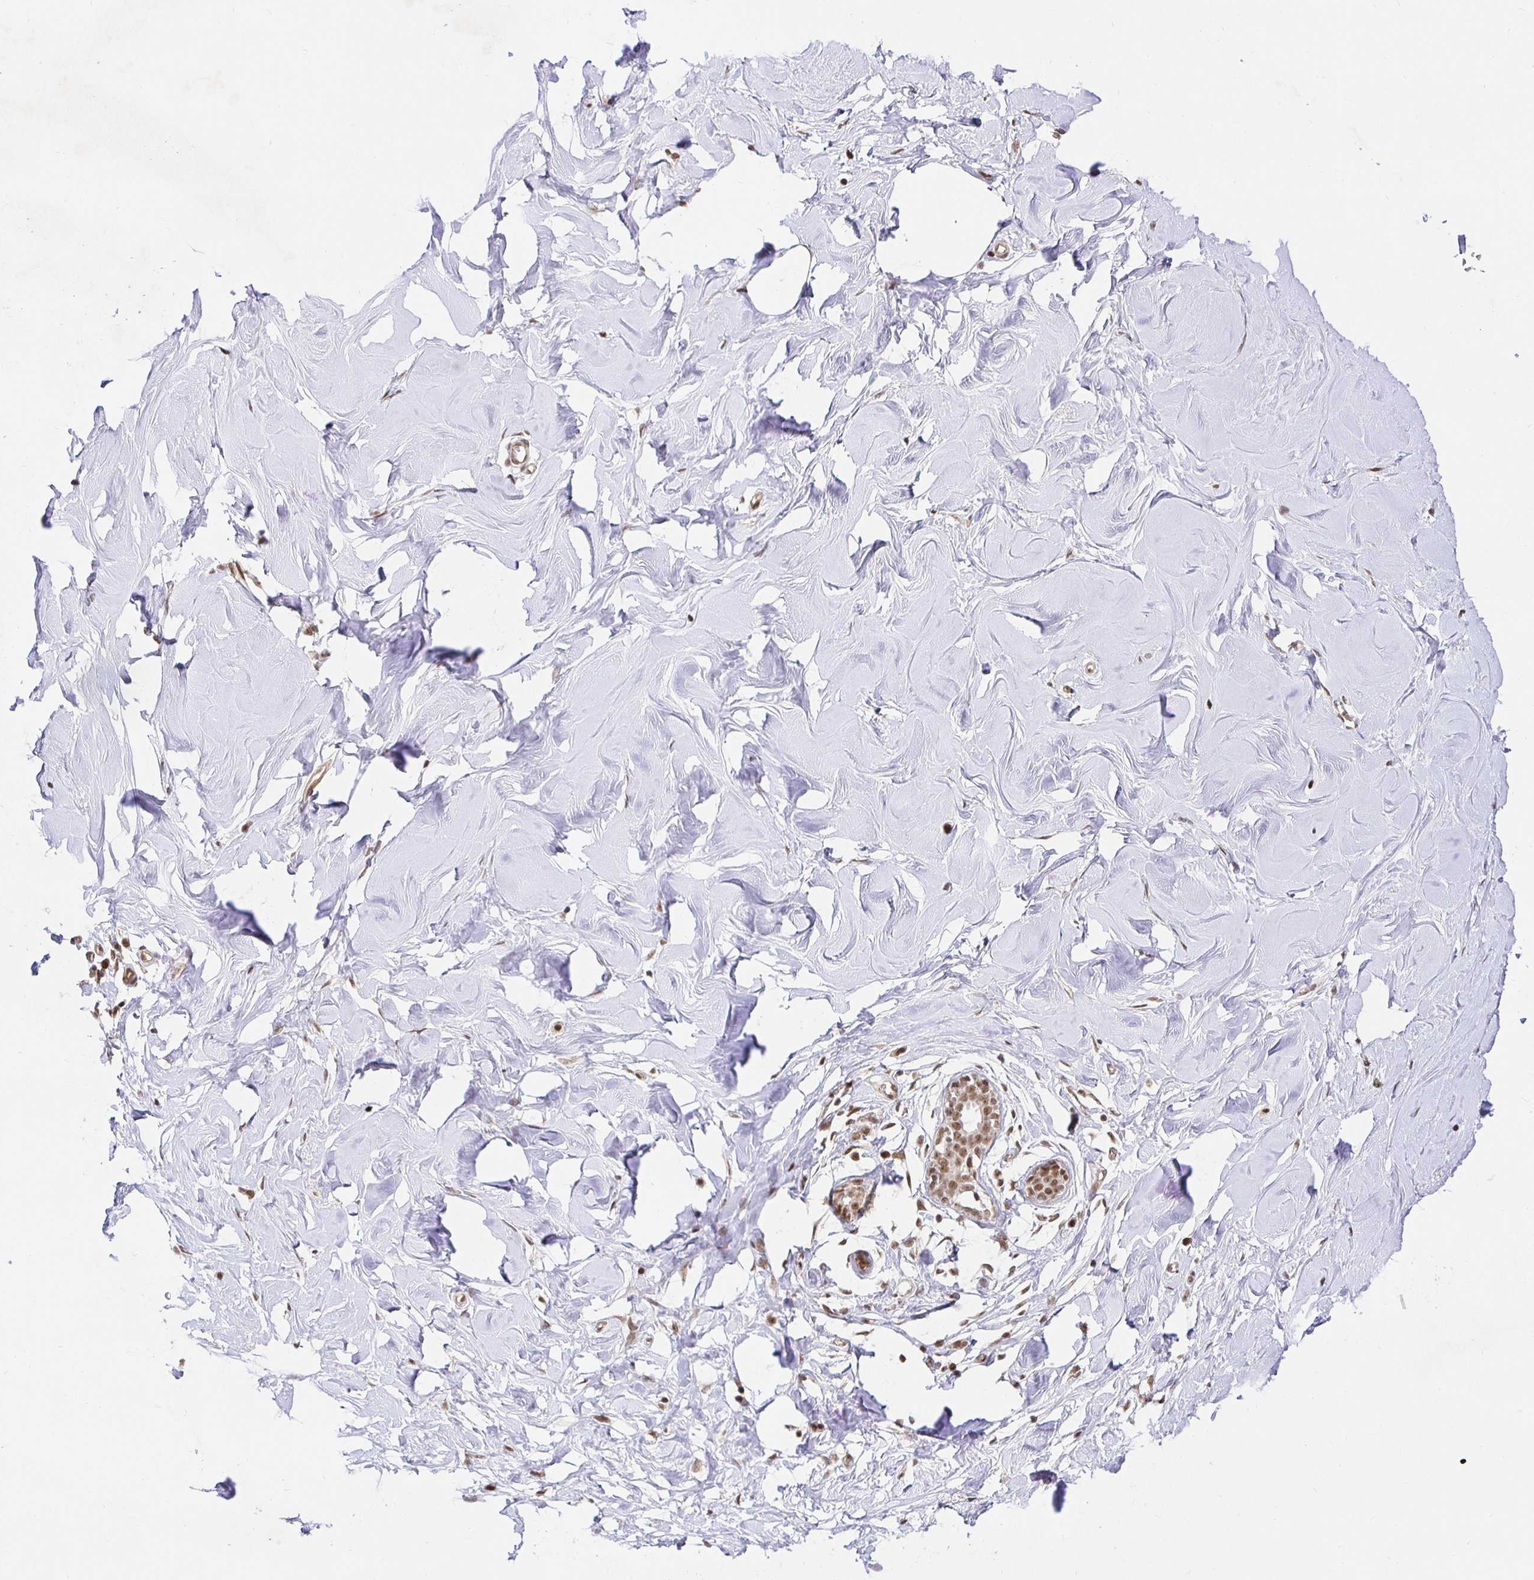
{"staining": {"intensity": "moderate", "quantity": ">75%", "location": "nuclear"}, "tissue": "breast", "cell_type": "Adipocytes", "image_type": "normal", "snomed": [{"axis": "morphology", "description": "Normal tissue, NOS"}, {"axis": "topography", "description": "Breast"}], "caption": "Adipocytes demonstrate medium levels of moderate nuclear staining in about >75% of cells in normal human breast.", "gene": "USF1", "patient": {"sex": "female", "age": 27}}